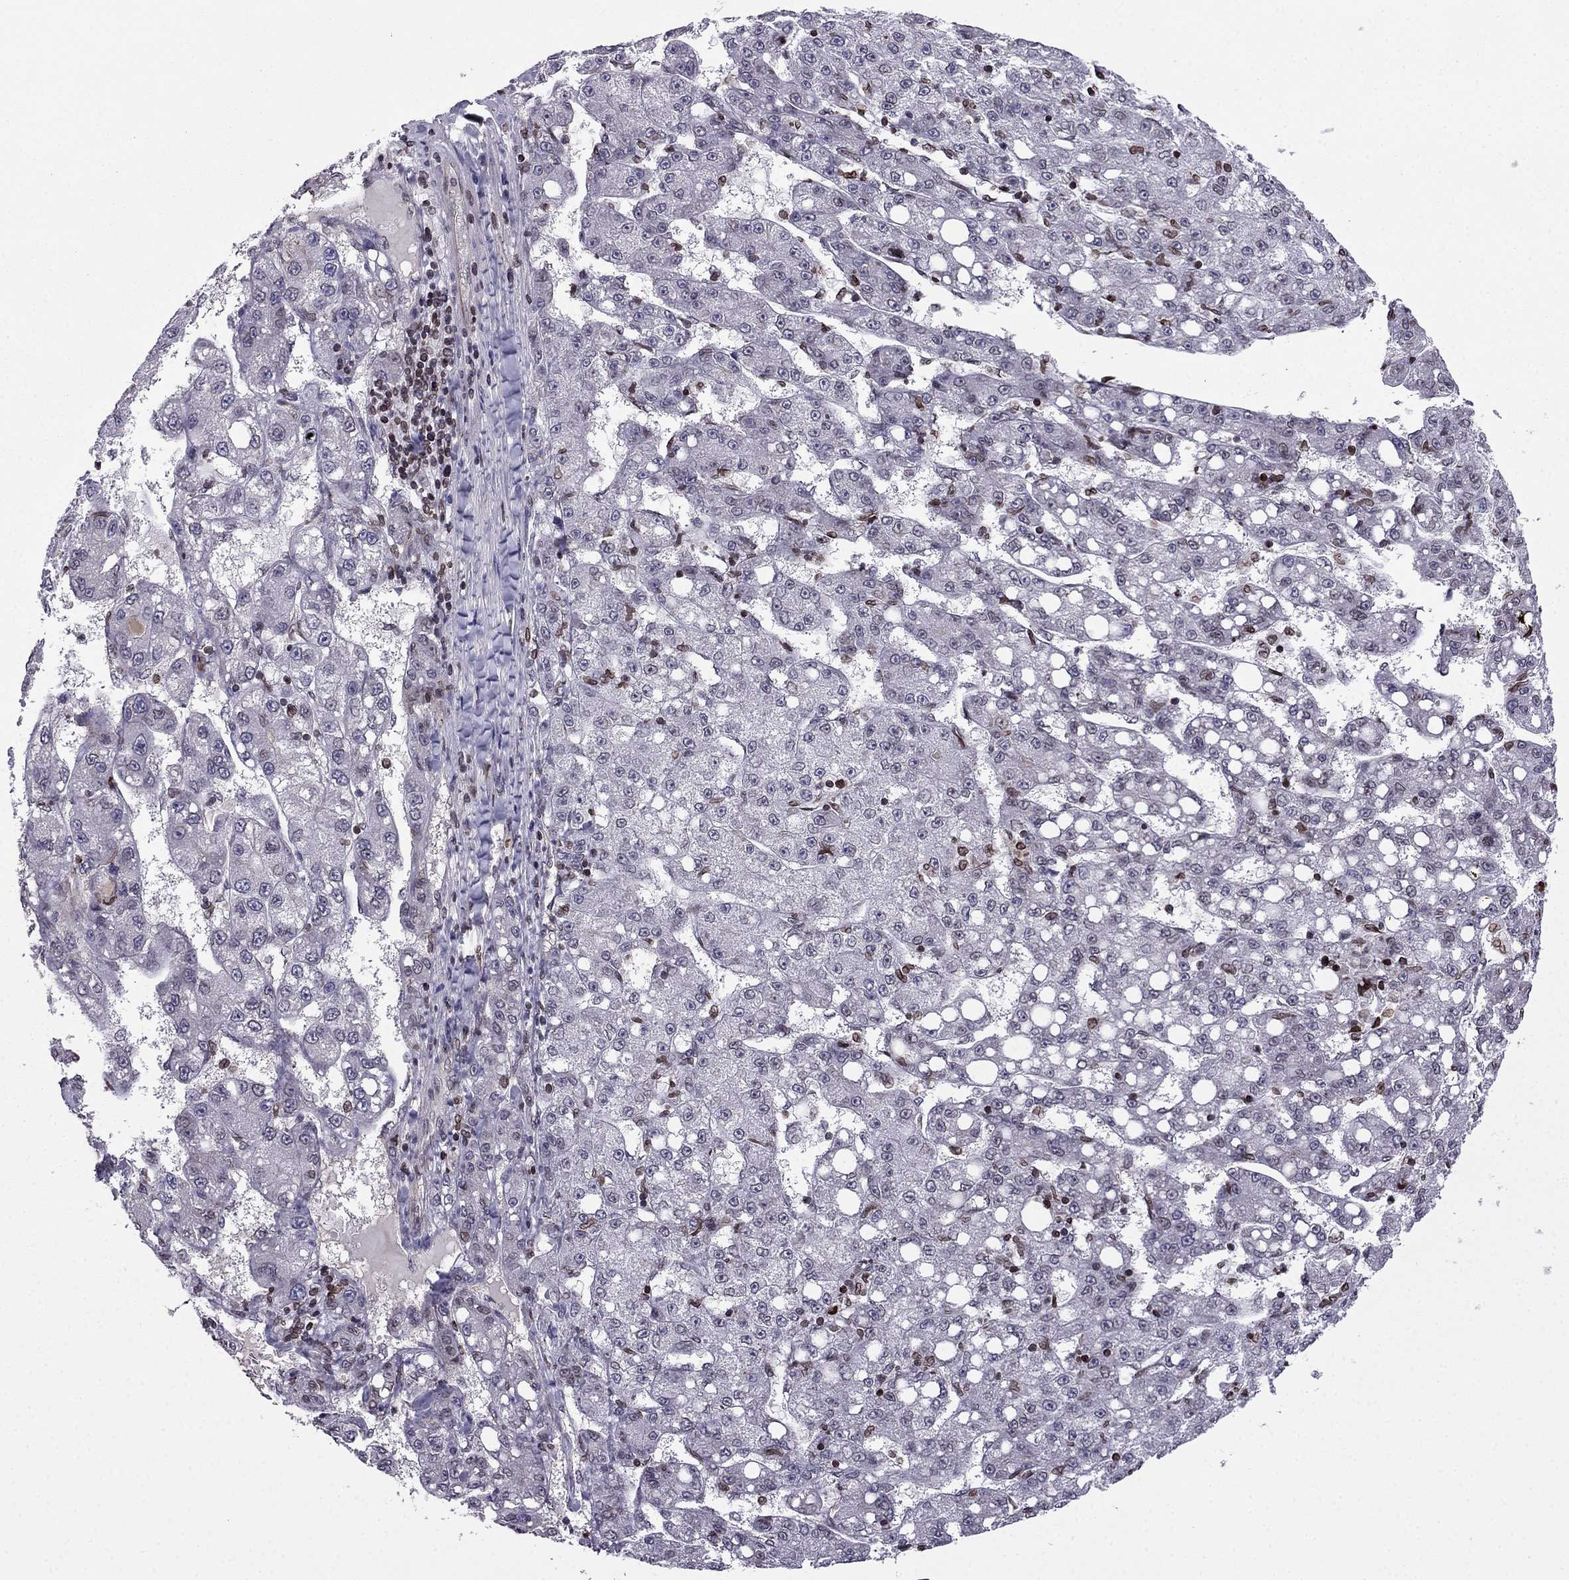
{"staining": {"intensity": "negative", "quantity": "none", "location": "none"}, "tissue": "liver cancer", "cell_type": "Tumor cells", "image_type": "cancer", "snomed": [{"axis": "morphology", "description": "Carcinoma, Hepatocellular, NOS"}, {"axis": "topography", "description": "Liver"}], "caption": "A high-resolution photomicrograph shows immunohistochemistry staining of liver cancer, which displays no significant expression in tumor cells.", "gene": "CDC42BPA", "patient": {"sex": "female", "age": 65}}